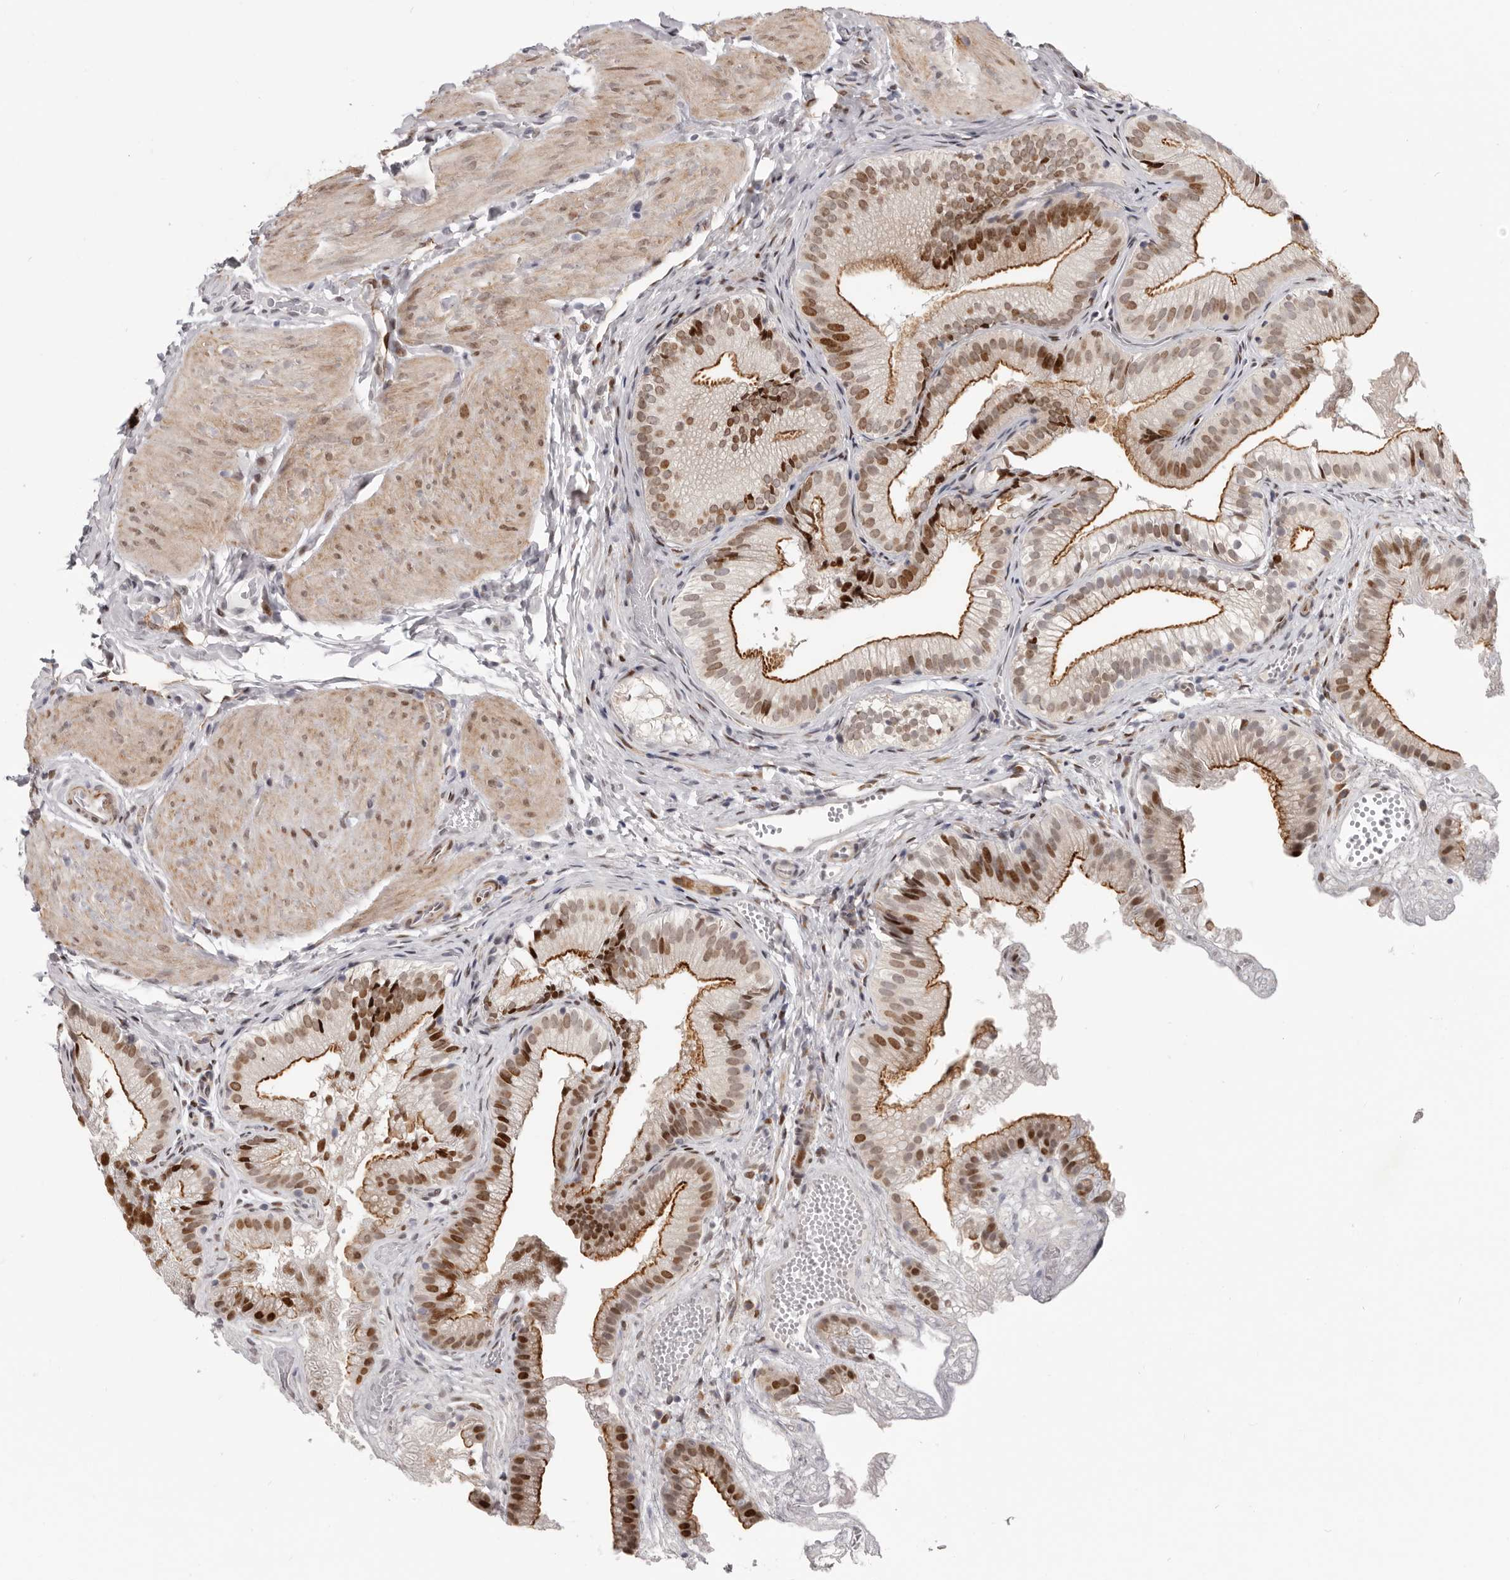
{"staining": {"intensity": "strong", "quantity": ">75%", "location": "cytoplasmic/membranous,nuclear"}, "tissue": "gallbladder", "cell_type": "Glandular cells", "image_type": "normal", "snomed": [{"axis": "morphology", "description": "Normal tissue, NOS"}, {"axis": "topography", "description": "Gallbladder"}], "caption": "This micrograph shows immunohistochemistry (IHC) staining of normal gallbladder, with high strong cytoplasmic/membranous,nuclear positivity in approximately >75% of glandular cells.", "gene": "SRP19", "patient": {"sex": "female", "age": 30}}